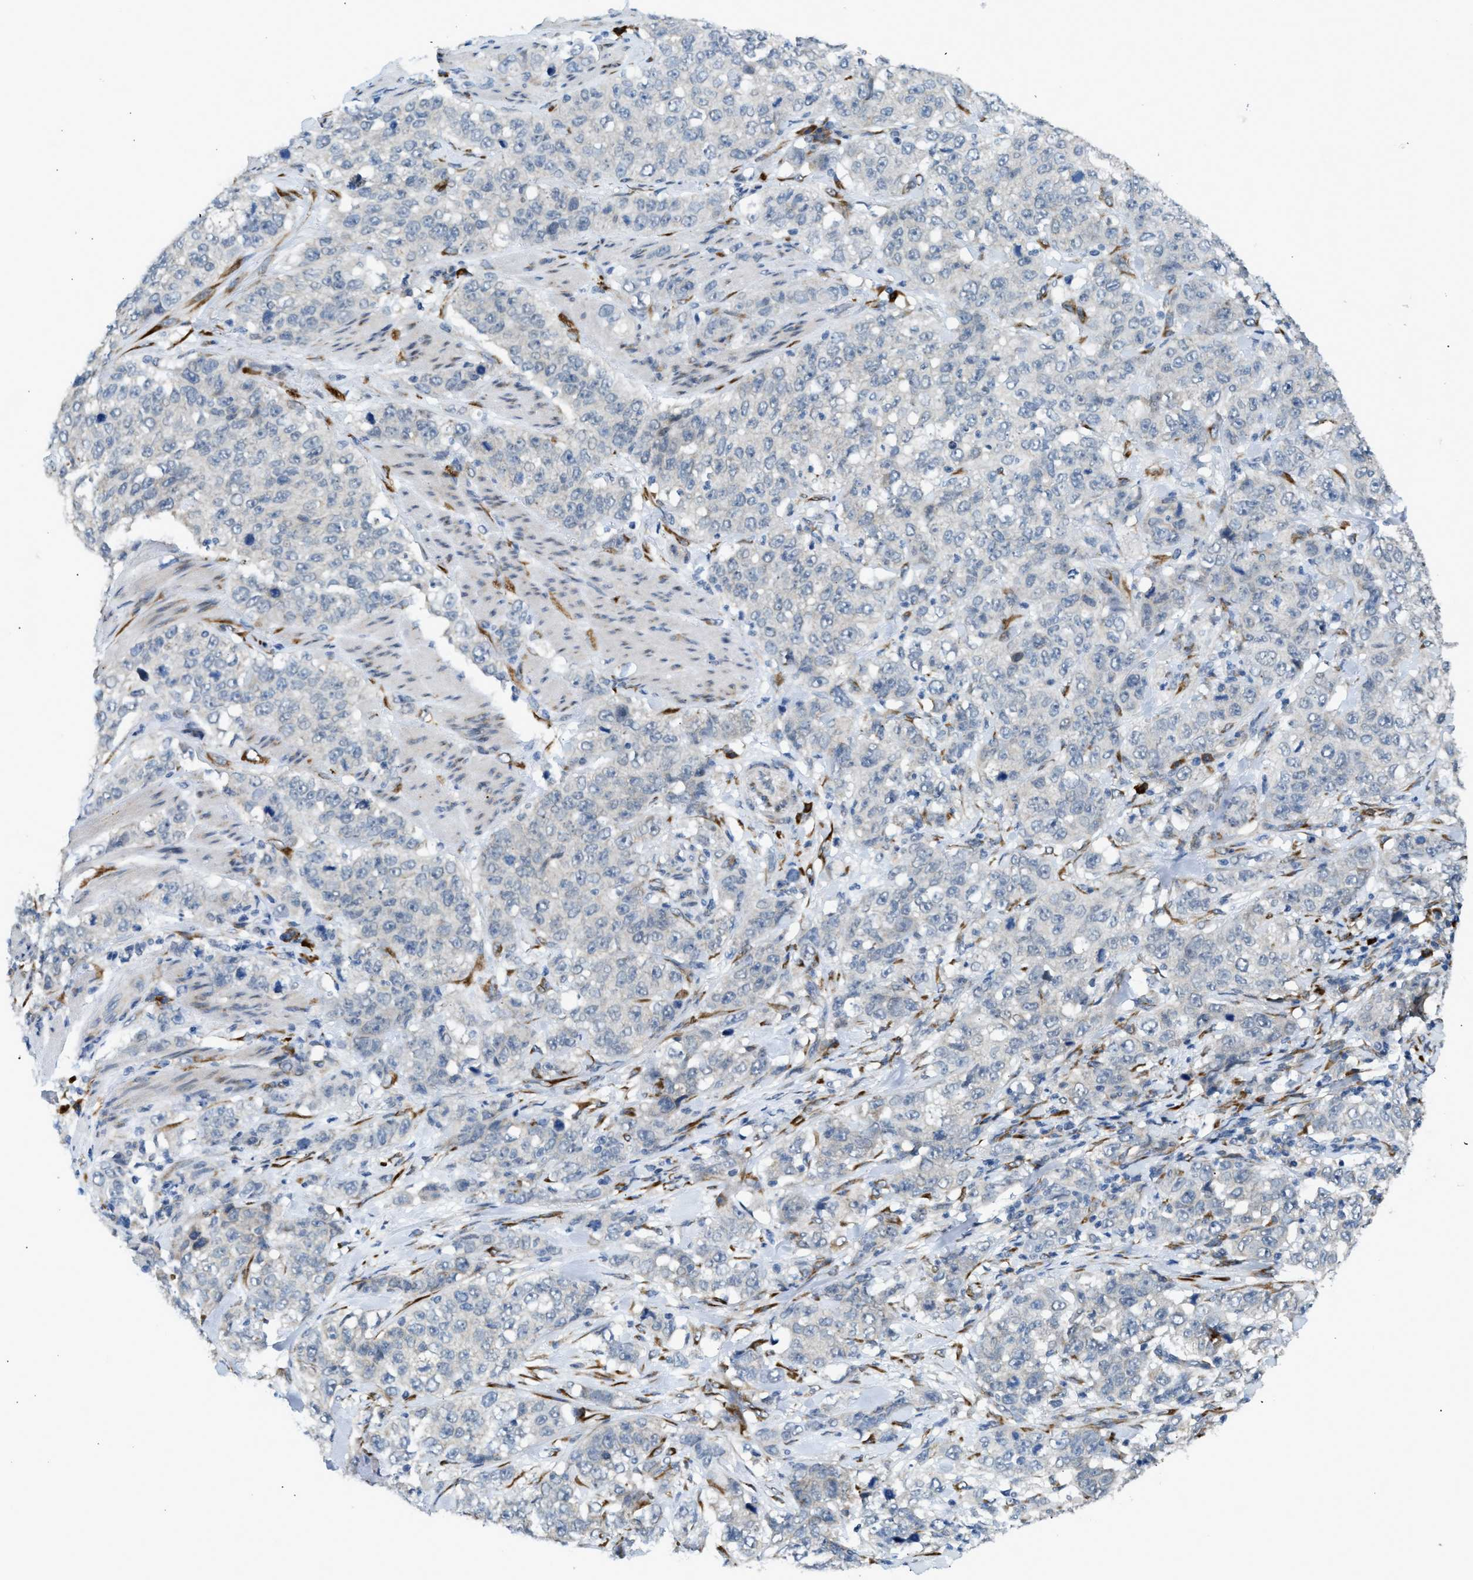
{"staining": {"intensity": "negative", "quantity": "none", "location": "none"}, "tissue": "stomach cancer", "cell_type": "Tumor cells", "image_type": "cancer", "snomed": [{"axis": "morphology", "description": "Adenocarcinoma, NOS"}, {"axis": "topography", "description": "Stomach"}], "caption": "IHC micrograph of neoplastic tissue: human stomach cancer (adenocarcinoma) stained with DAB demonstrates no significant protein staining in tumor cells.", "gene": "KCNC2", "patient": {"sex": "male", "age": 48}}